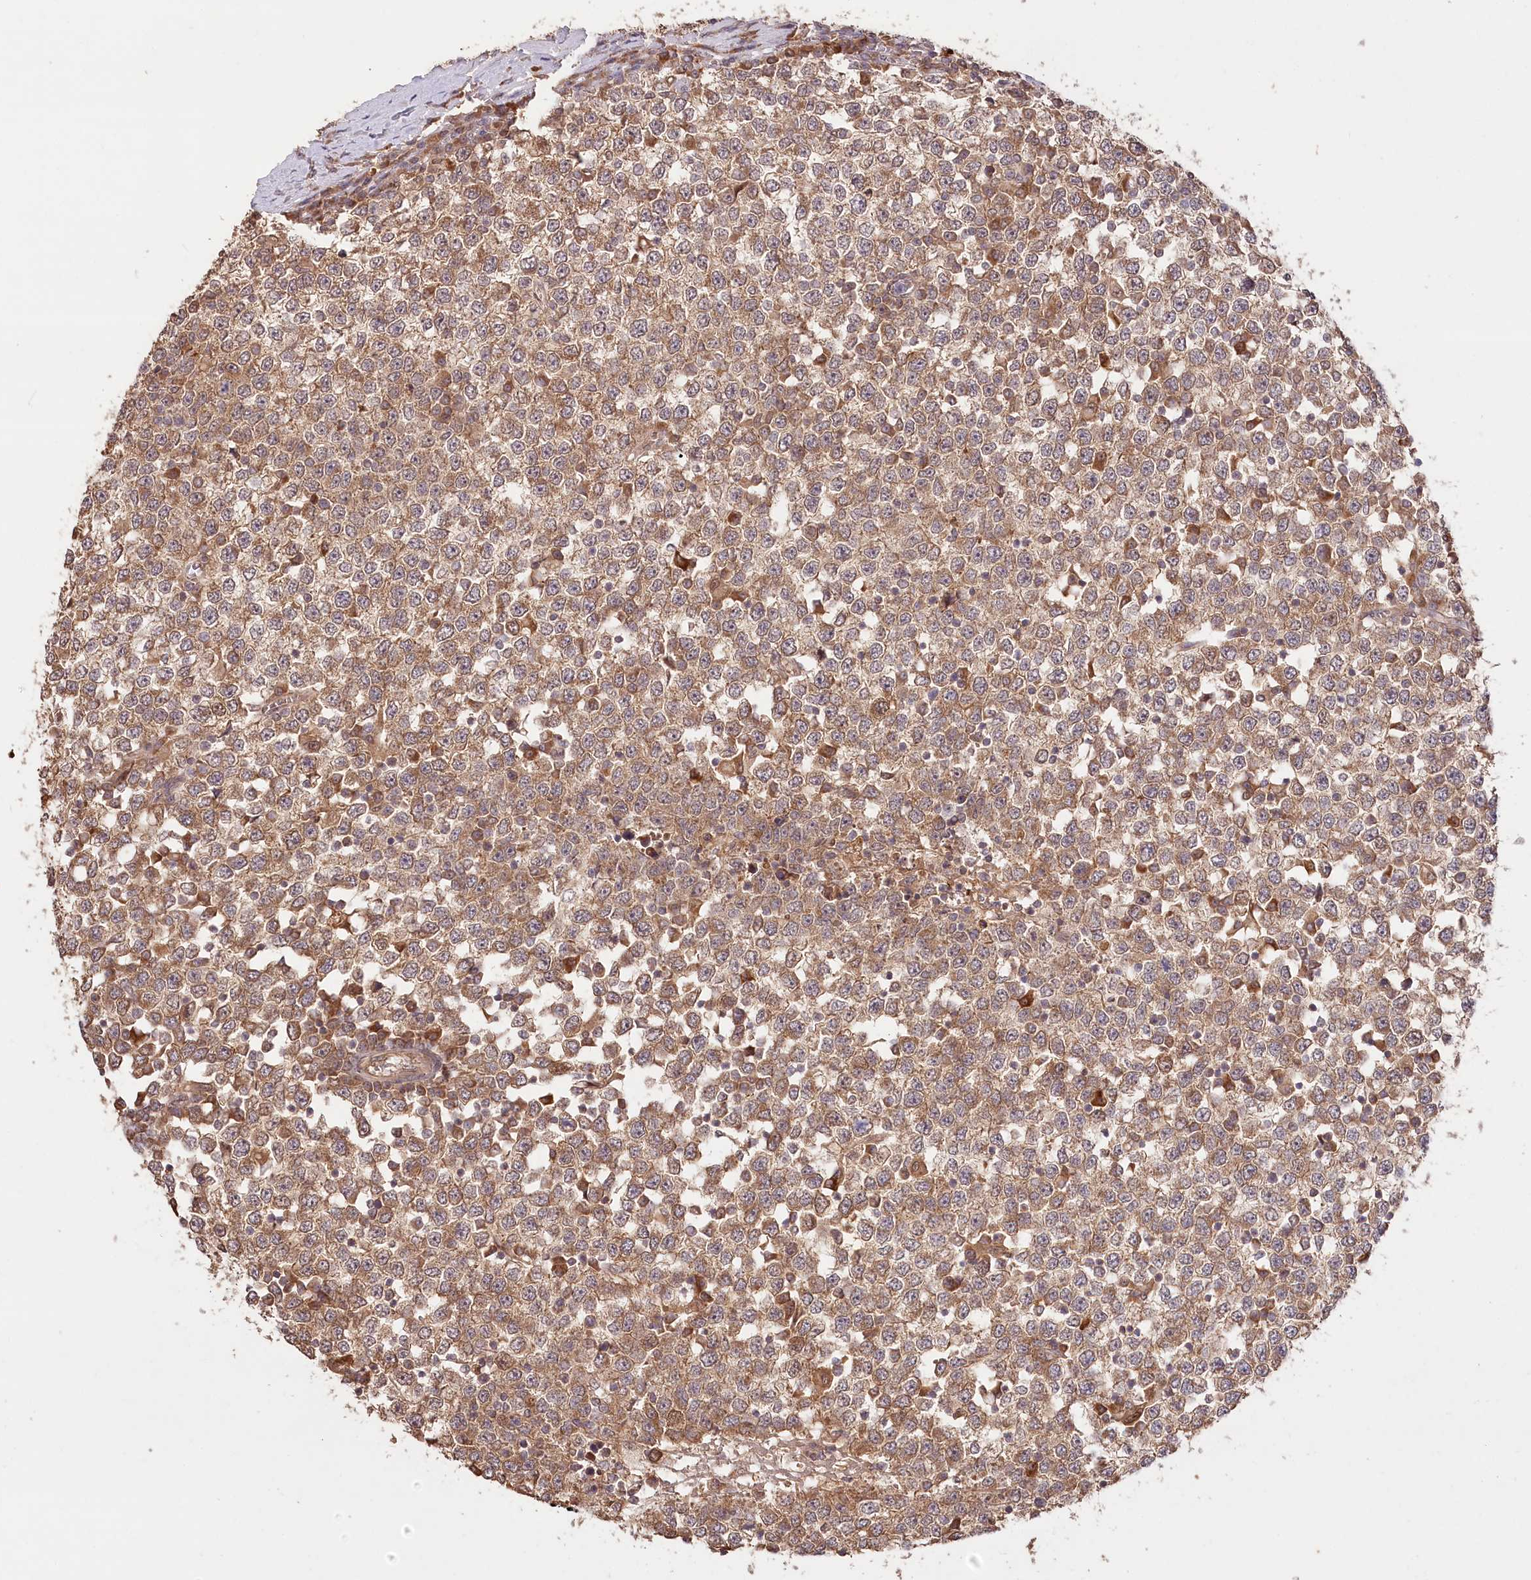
{"staining": {"intensity": "moderate", "quantity": ">75%", "location": "cytoplasmic/membranous"}, "tissue": "testis cancer", "cell_type": "Tumor cells", "image_type": "cancer", "snomed": [{"axis": "morphology", "description": "Seminoma, NOS"}, {"axis": "topography", "description": "Testis"}], "caption": "Testis cancer stained with immunohistochemistry (IHC) reveals moderate cytoplasmic/membranous staining in about >75% of tumor cells. (DAB = brown stain, brightfield microscopy at high magnification).", "gene": "IRAK1BP1", "patient": {"sex": "male", "age": 65}}